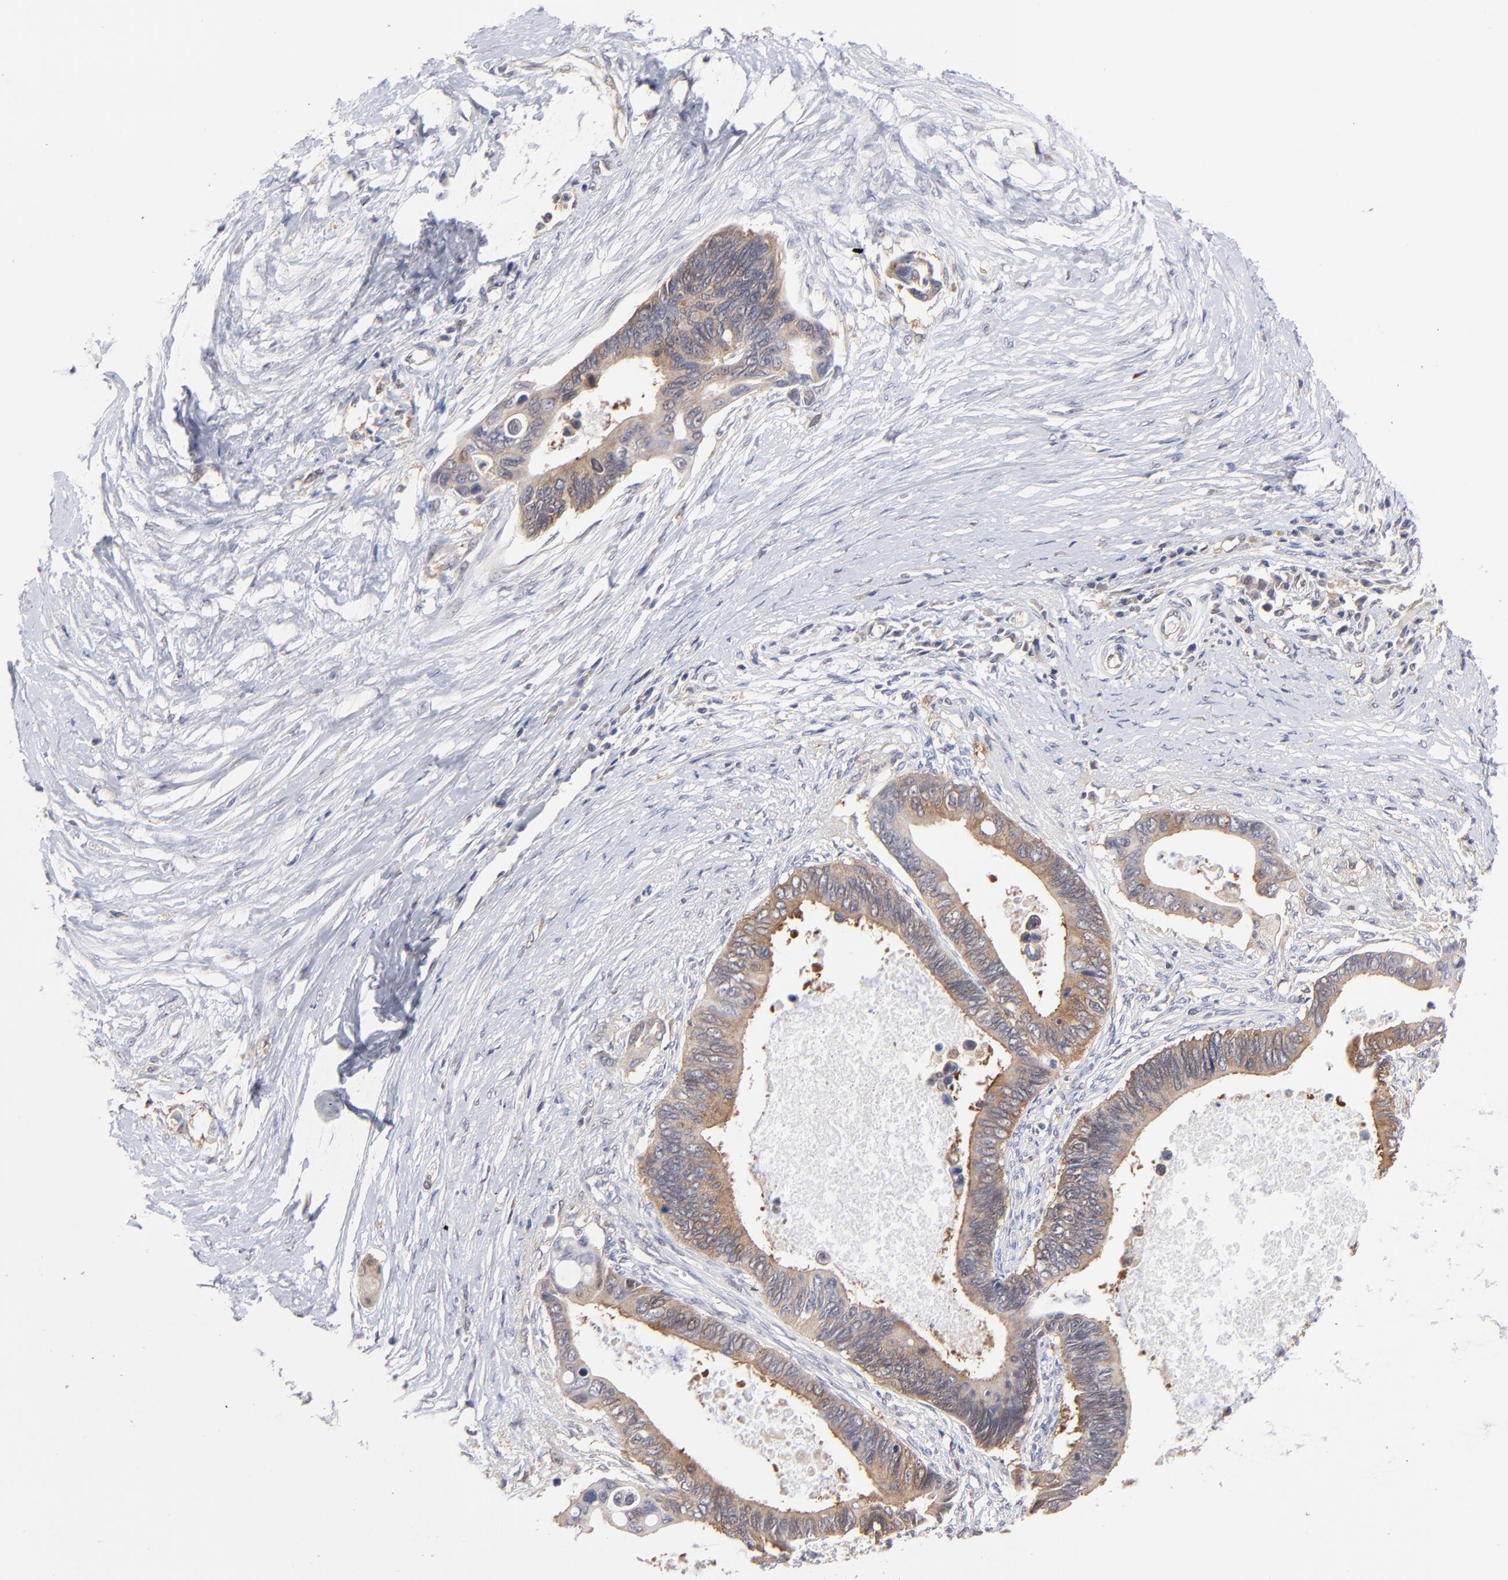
{"staining": {"intensity": "weak", "quantity": ">75%", "location": "cytoplasmic/membranous"}, "tissue": "pancreatic cancer", "cell_type": "Tumor cells", "image_type": "cancer", "snomed": [{"axis": "morphology", "description": "Adenocarcinoma, NOS"}, {"axis": "topography", "description": "Pancreas"}], "caption": "Pancreatic adenocarcinoma stained with a protein marker shows weak staining in tumor cells.", "gene": "GART", "patient": {"sex": "female", "age": 70}}